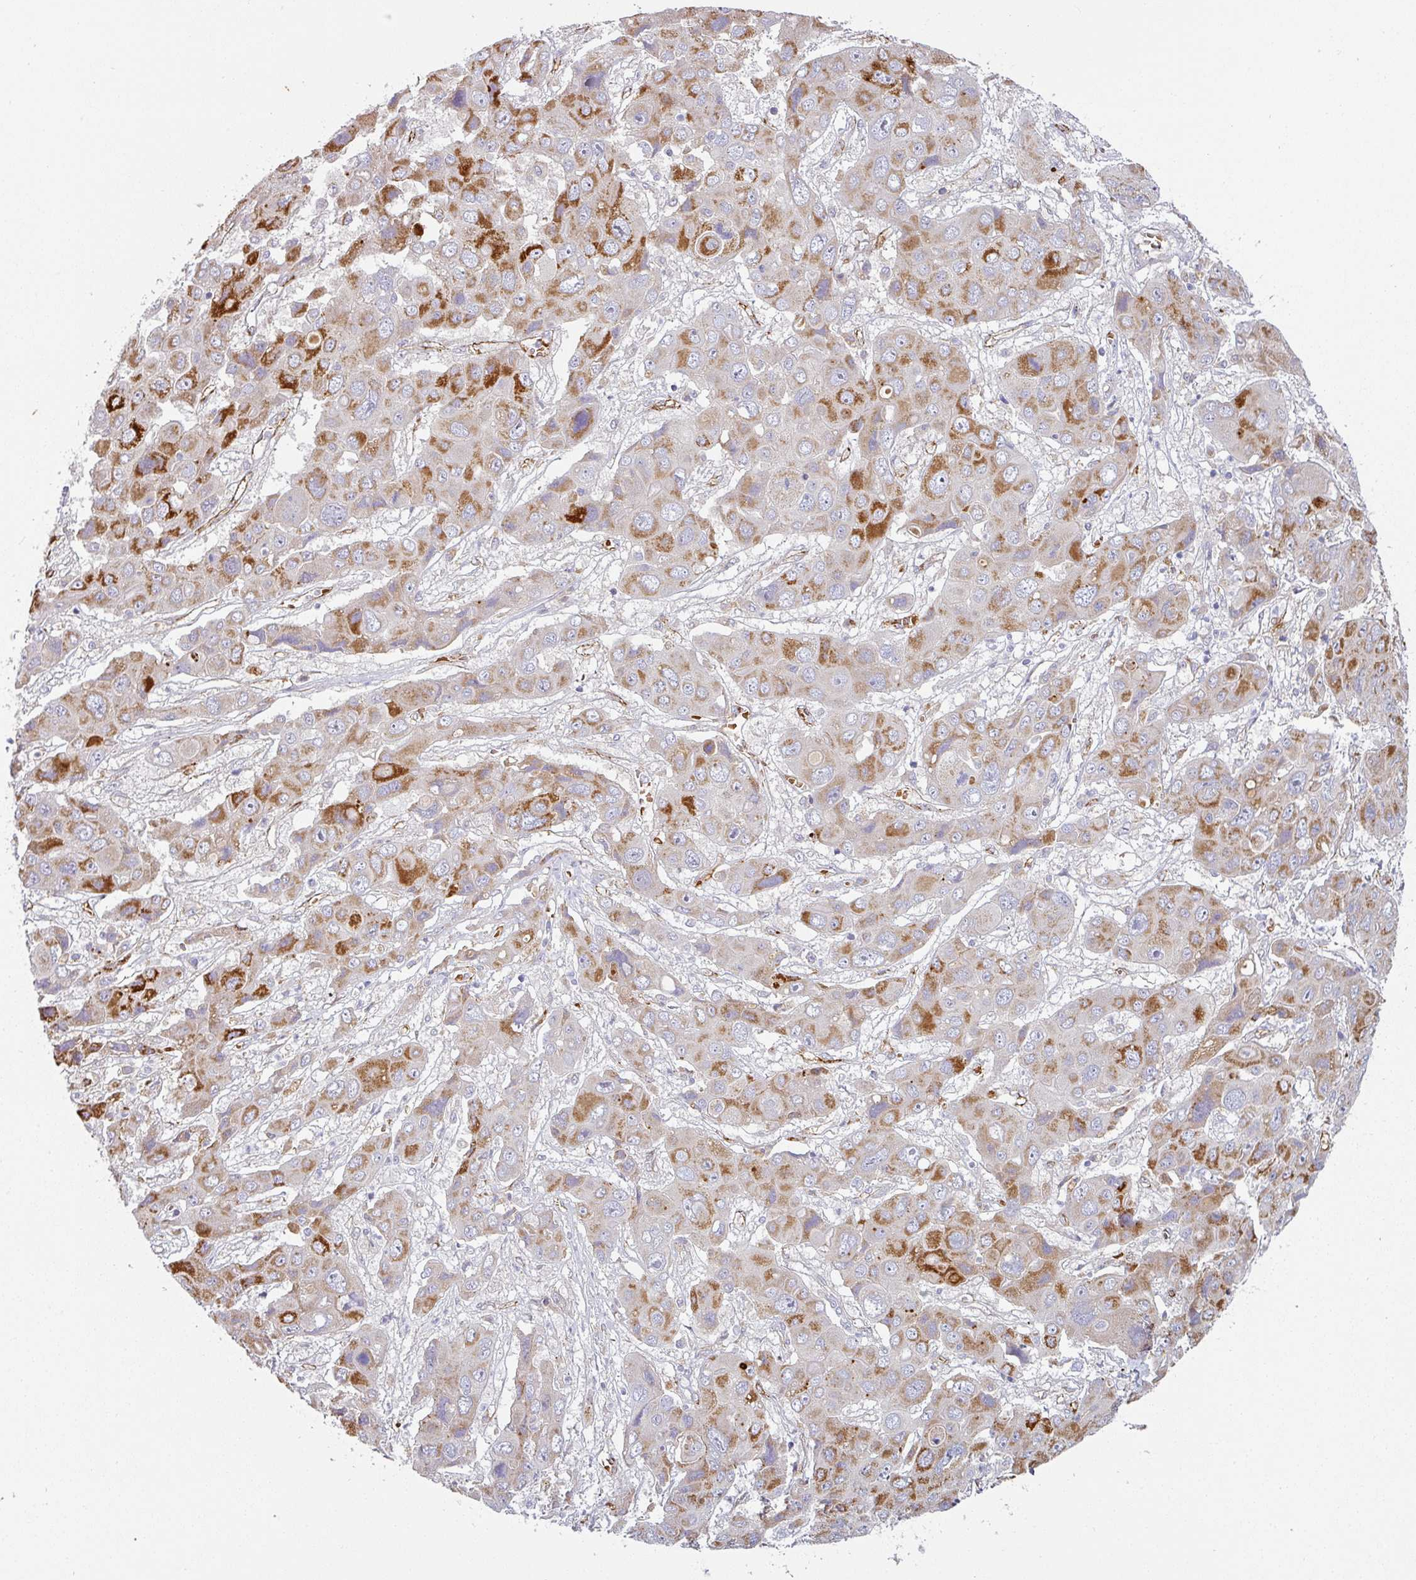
{"staining": {"intensity": "strong", "quantity": "25%-75%", "location": "cytoplasmic/membranous"}, "tissue": "liver cancer", "cell_type": "Tumor cells", "image_type": "cancer", "snomed": [{"axis": "morphology", "description": "Cholangiocarcinoma"}, {"axis": "topography", "description": "Liver"}], "caption": "Immunohistochemistry (DAB) staining of liver cancer (cholangiocarcinoma) displays strong cytoplasmic/membranous protein expression in about 25%-75% of tumor cells.", "gene": "PRODH2", "patient": {"sex": "male", "age": 67}}